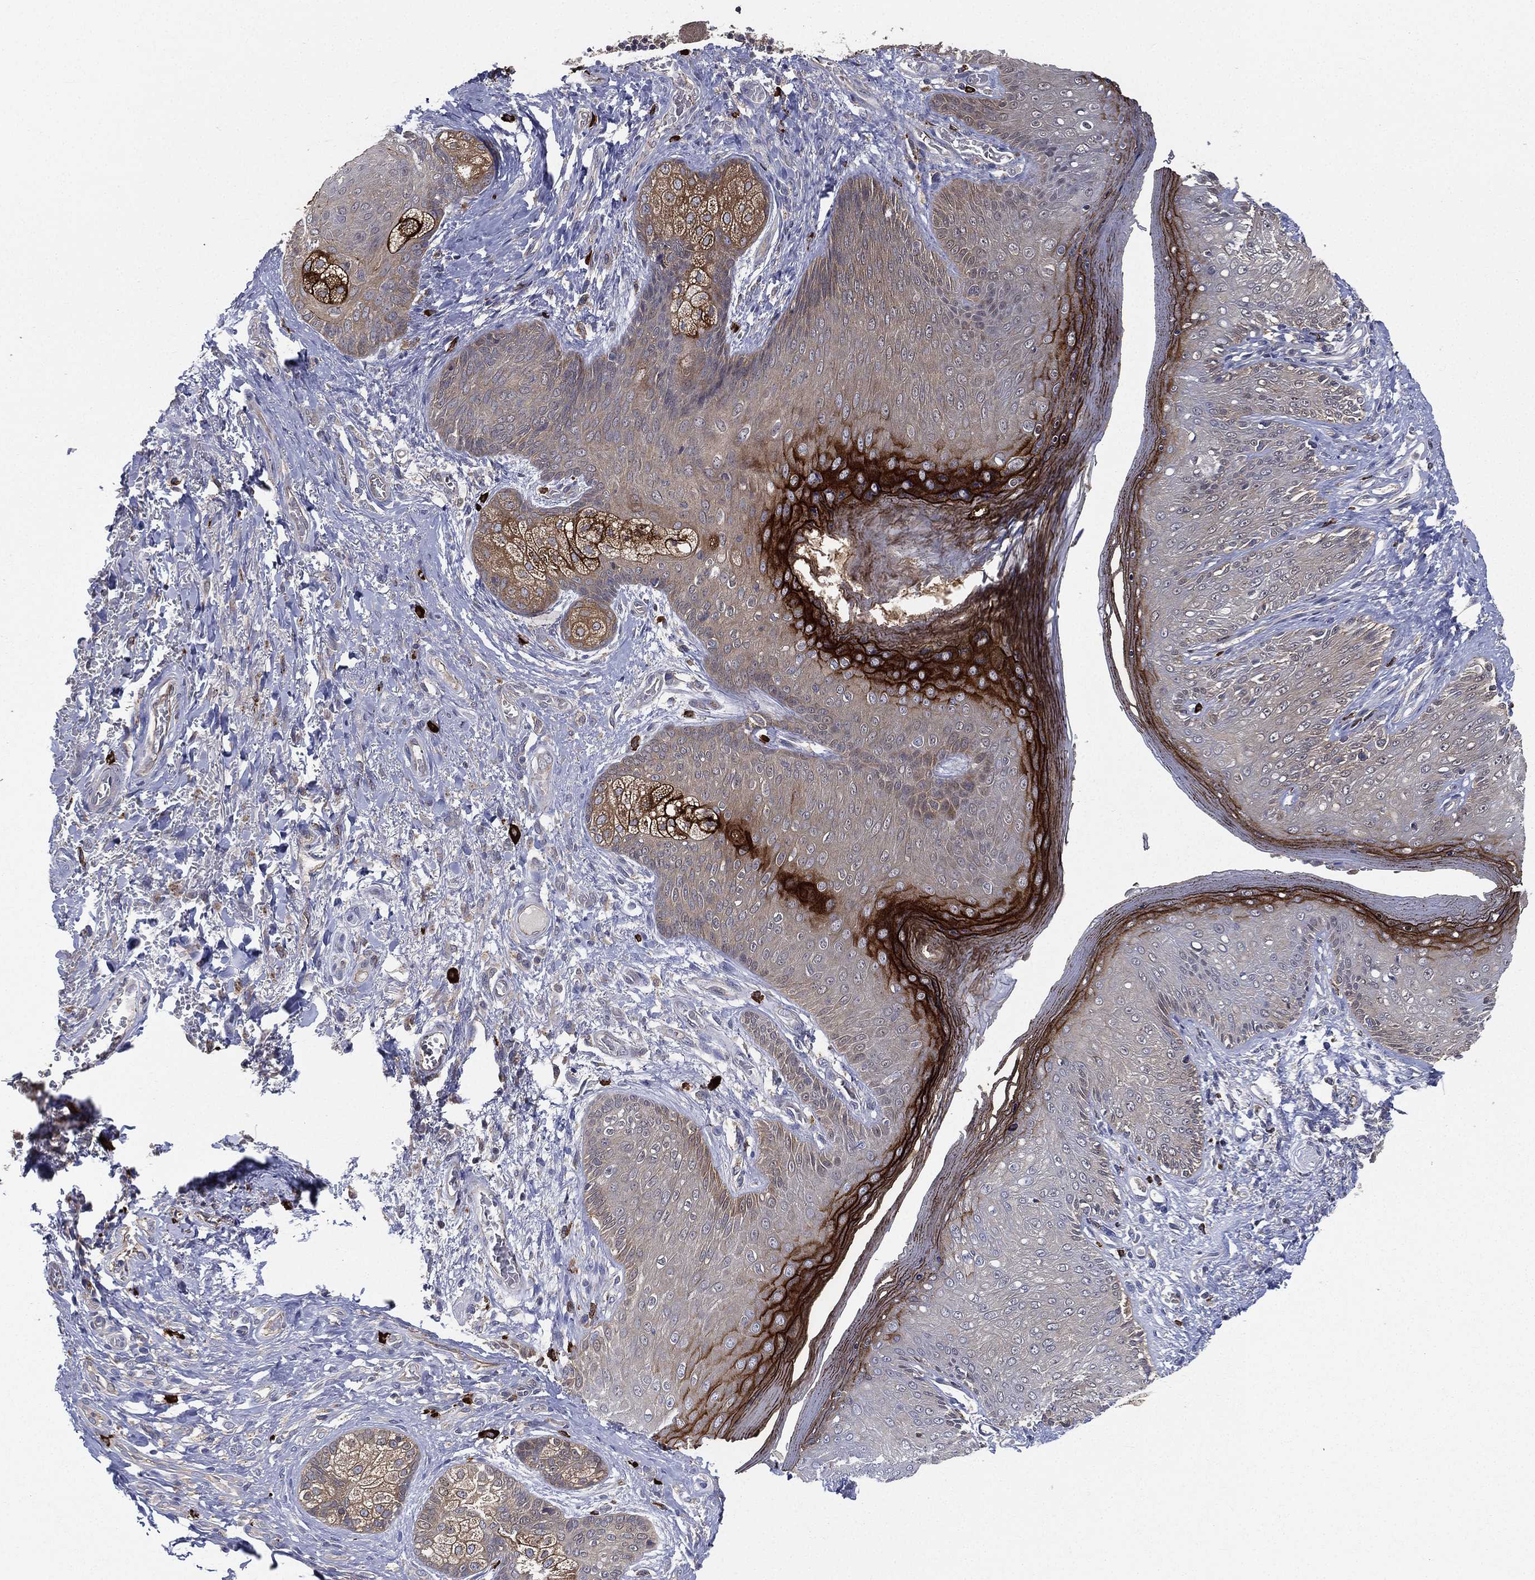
{"staining": {"intensity": "strong", "quantity": "<25%", "location": "cytoplasmic/membranous"}, "tissue": "skin", "cell_type": "Epidermal cells", "image_type": "normal", "snomed": [{"axis": "morphology", "description": "Normal tissue, NOS"}, {"axis": "morphology", "description": "Adenocarcinoma, NOS"}, {"axis": "topography", "description": "Rectum"}, {"axis": "topography", "description": "Anal"}], "caption": "Immunohistochemical staining of benign human skin displays strong cytoplasmic/membranous protein positivity in about <25% of epidermal cells. (DAB (3,3'-diaminobenzidine) IHC with brightfield microscopy, high magnification).", "gene": "SMPD3", "patient": {"sex": "female", "age": 68}}